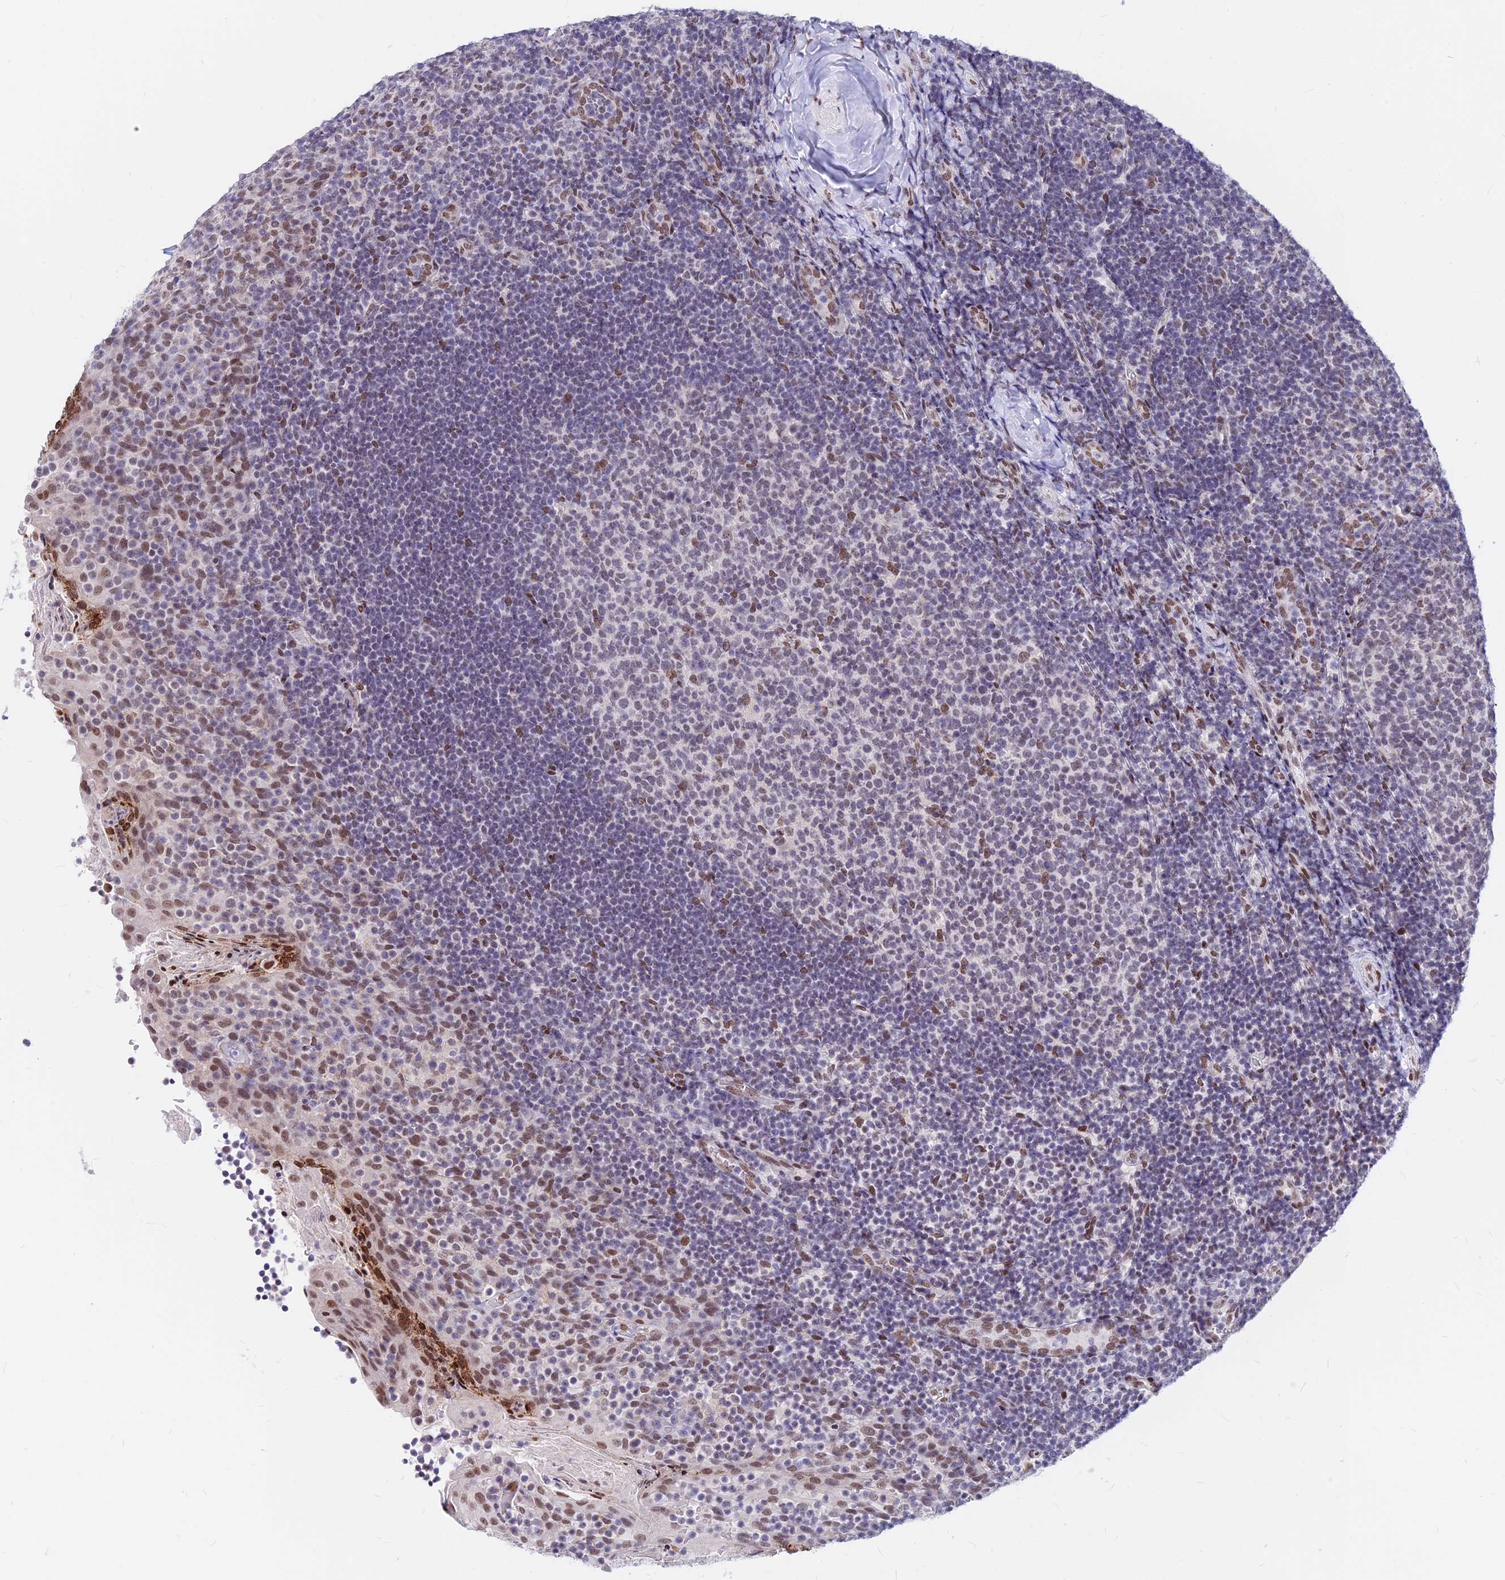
{"staining": {"intensity": "moderate", "quantity": "<25%", "location": "nuclear"}, "tissue": "tonsil", "cell_type": "Germinal center cells", "image_type": "normal", "snomed": [{"axis": "morphology", "description": "Normal tissue, NOS"}, {"axis": "topography", "description": "Tonsil"}], "caption": "Protein staining shows moderate nuclear positivity in about <25% of germinal center cells in unremarkable tonsil. (brown staining indicates protein expression, while blue staining denotes nuclei).", "gene": "KCTD13", "patient": {"sex": "female", "age": 10}}